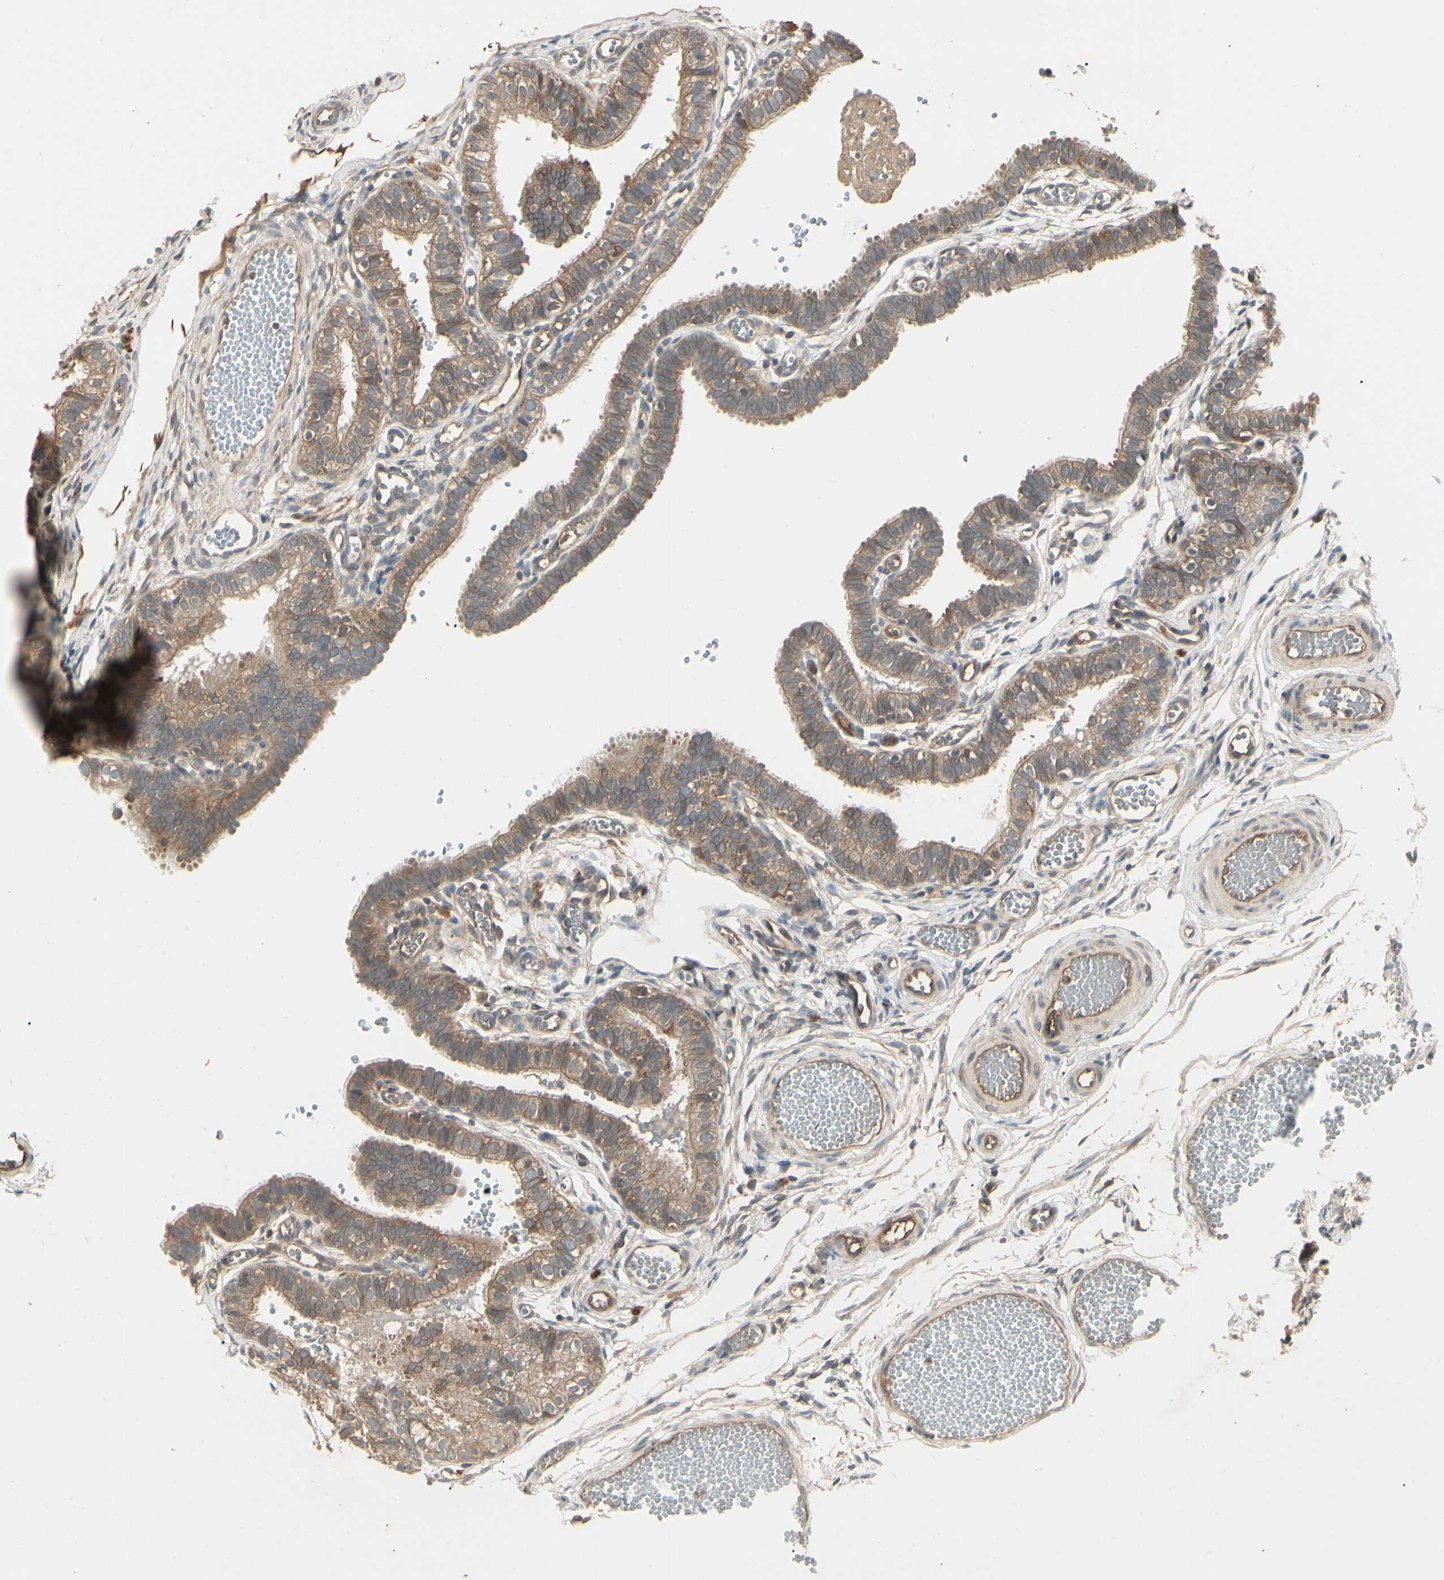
{"staining": {"intensity": "moderate", "quantity": ">75%", "location": "cytoplasmic/membranous"}, "tissue": "fallopian tube", "cell_type": "Glandular cells", "image_type": "normal", "snomed": [{"axis": "morphology", "description": "Normal tissue, NOS"}, {"axis": "topography", "description": "Fallopian tube"}, {"axis": "topography", "description": "Placenta"}], "caption": "Protein expression analysis of unremarkable human fallopian tube reveals moderate cytoplasmic/membranous positivity in approximately >75% of glandular cells. The staining was performed using DAB to visualize the protein expression in brown, while the nuclei were stained in blue with hematoxylin (Magnification: 20x).", "gene": "RNF14", "patient": {"sex": "female", "age": 34}}